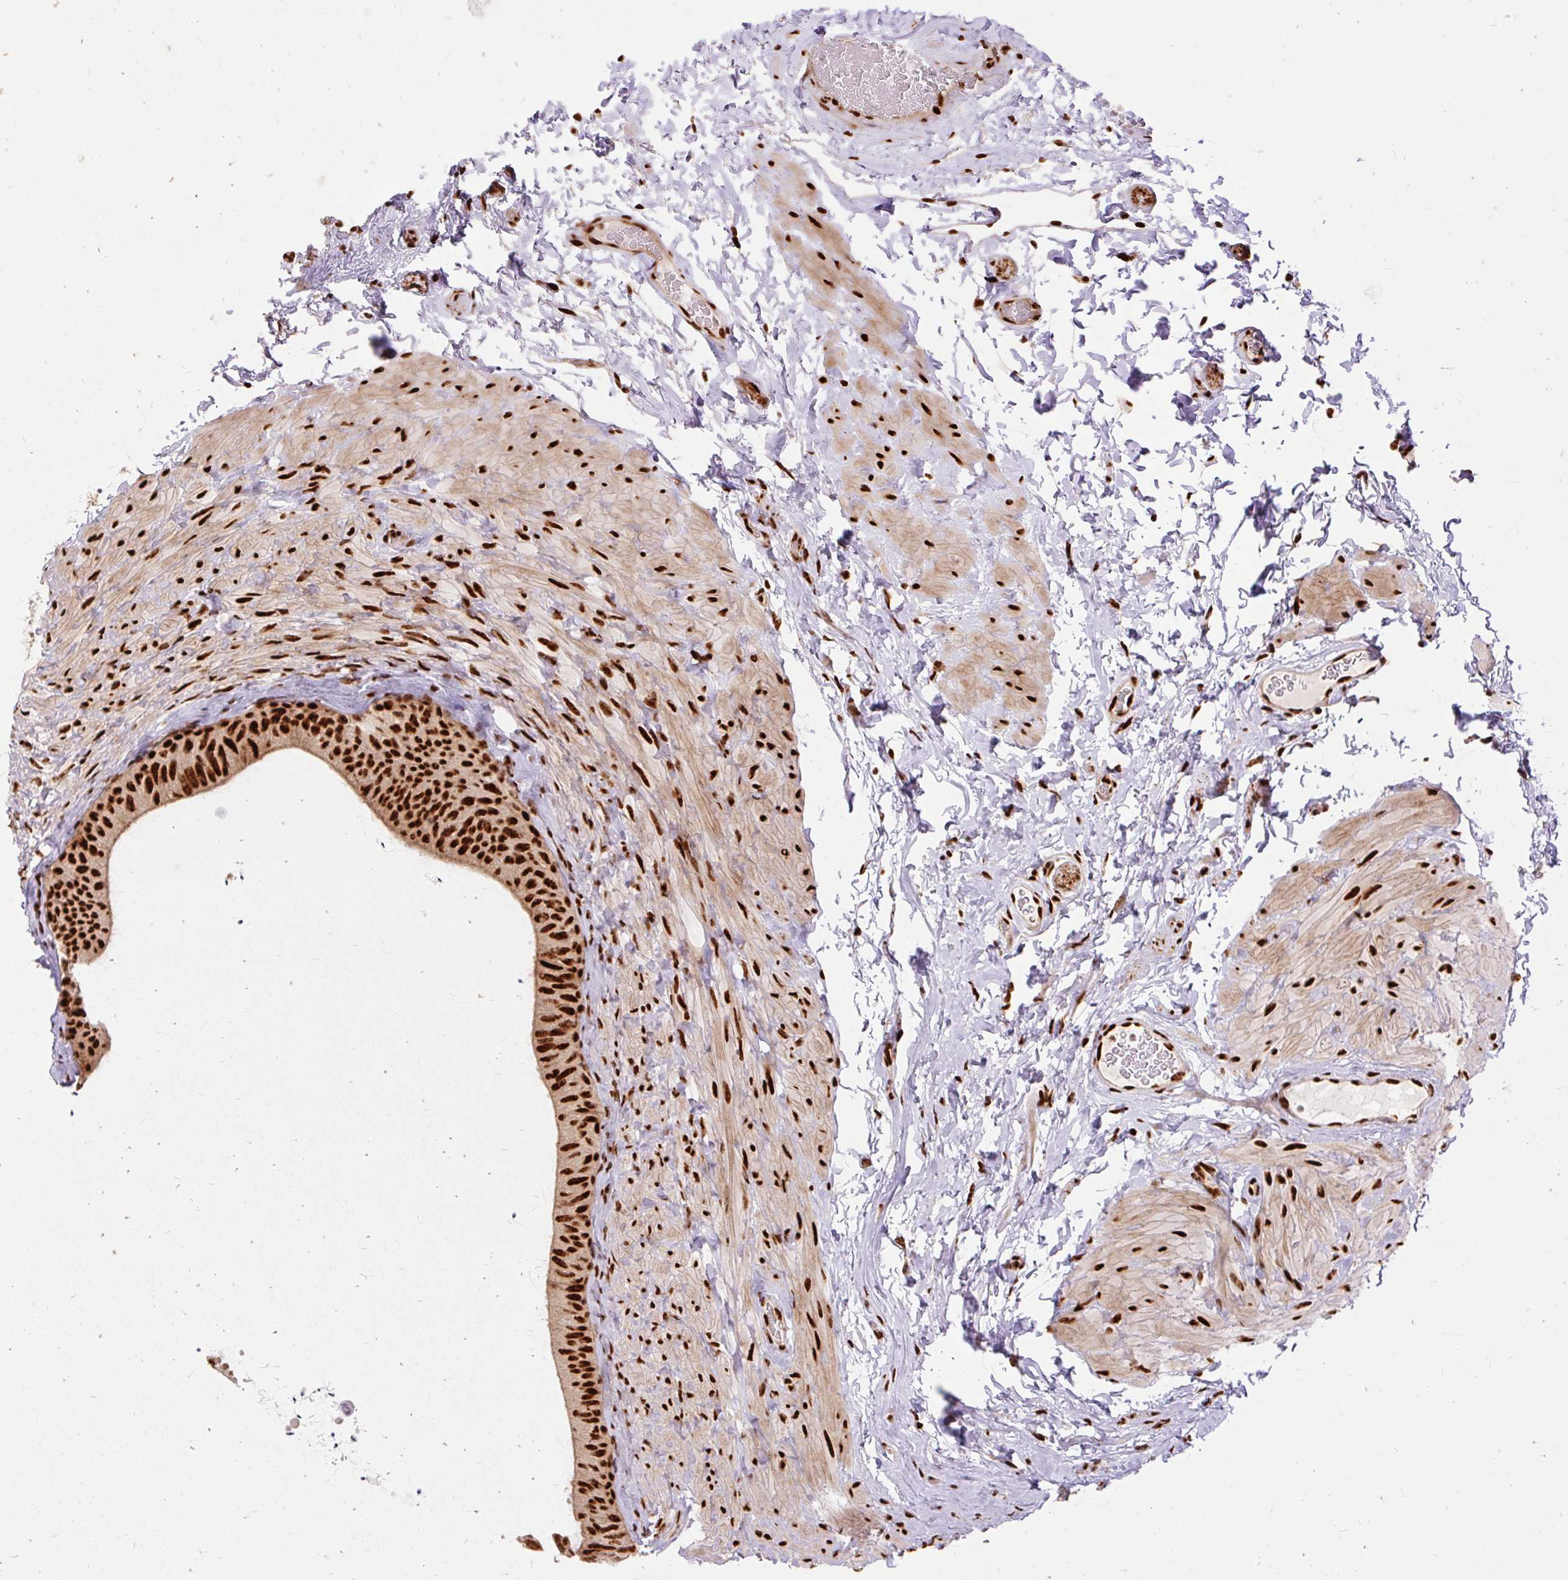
{"staining": {"intensity": "strong", "quantity": ">75%", "location": "nuclear"}, "tissue": "epididymis", "cell_type": "Glandular cells", "image_type": "normal", "snomed": [{"axis": "morphology", "description": "Normal tissue, NOS"}, {"axis": "topography", "description": "Epididymis, spermatic cord, NOS"}, {"axis": "topography", "description": "Epididymis"}], "caption": "Immunohistochemical staining of benign epididymis reveals strong nuclear protein expression in approximately >75% of glandular cells.", "gene": "MECOM", "patient": {"sex": "male", "age": 31}}